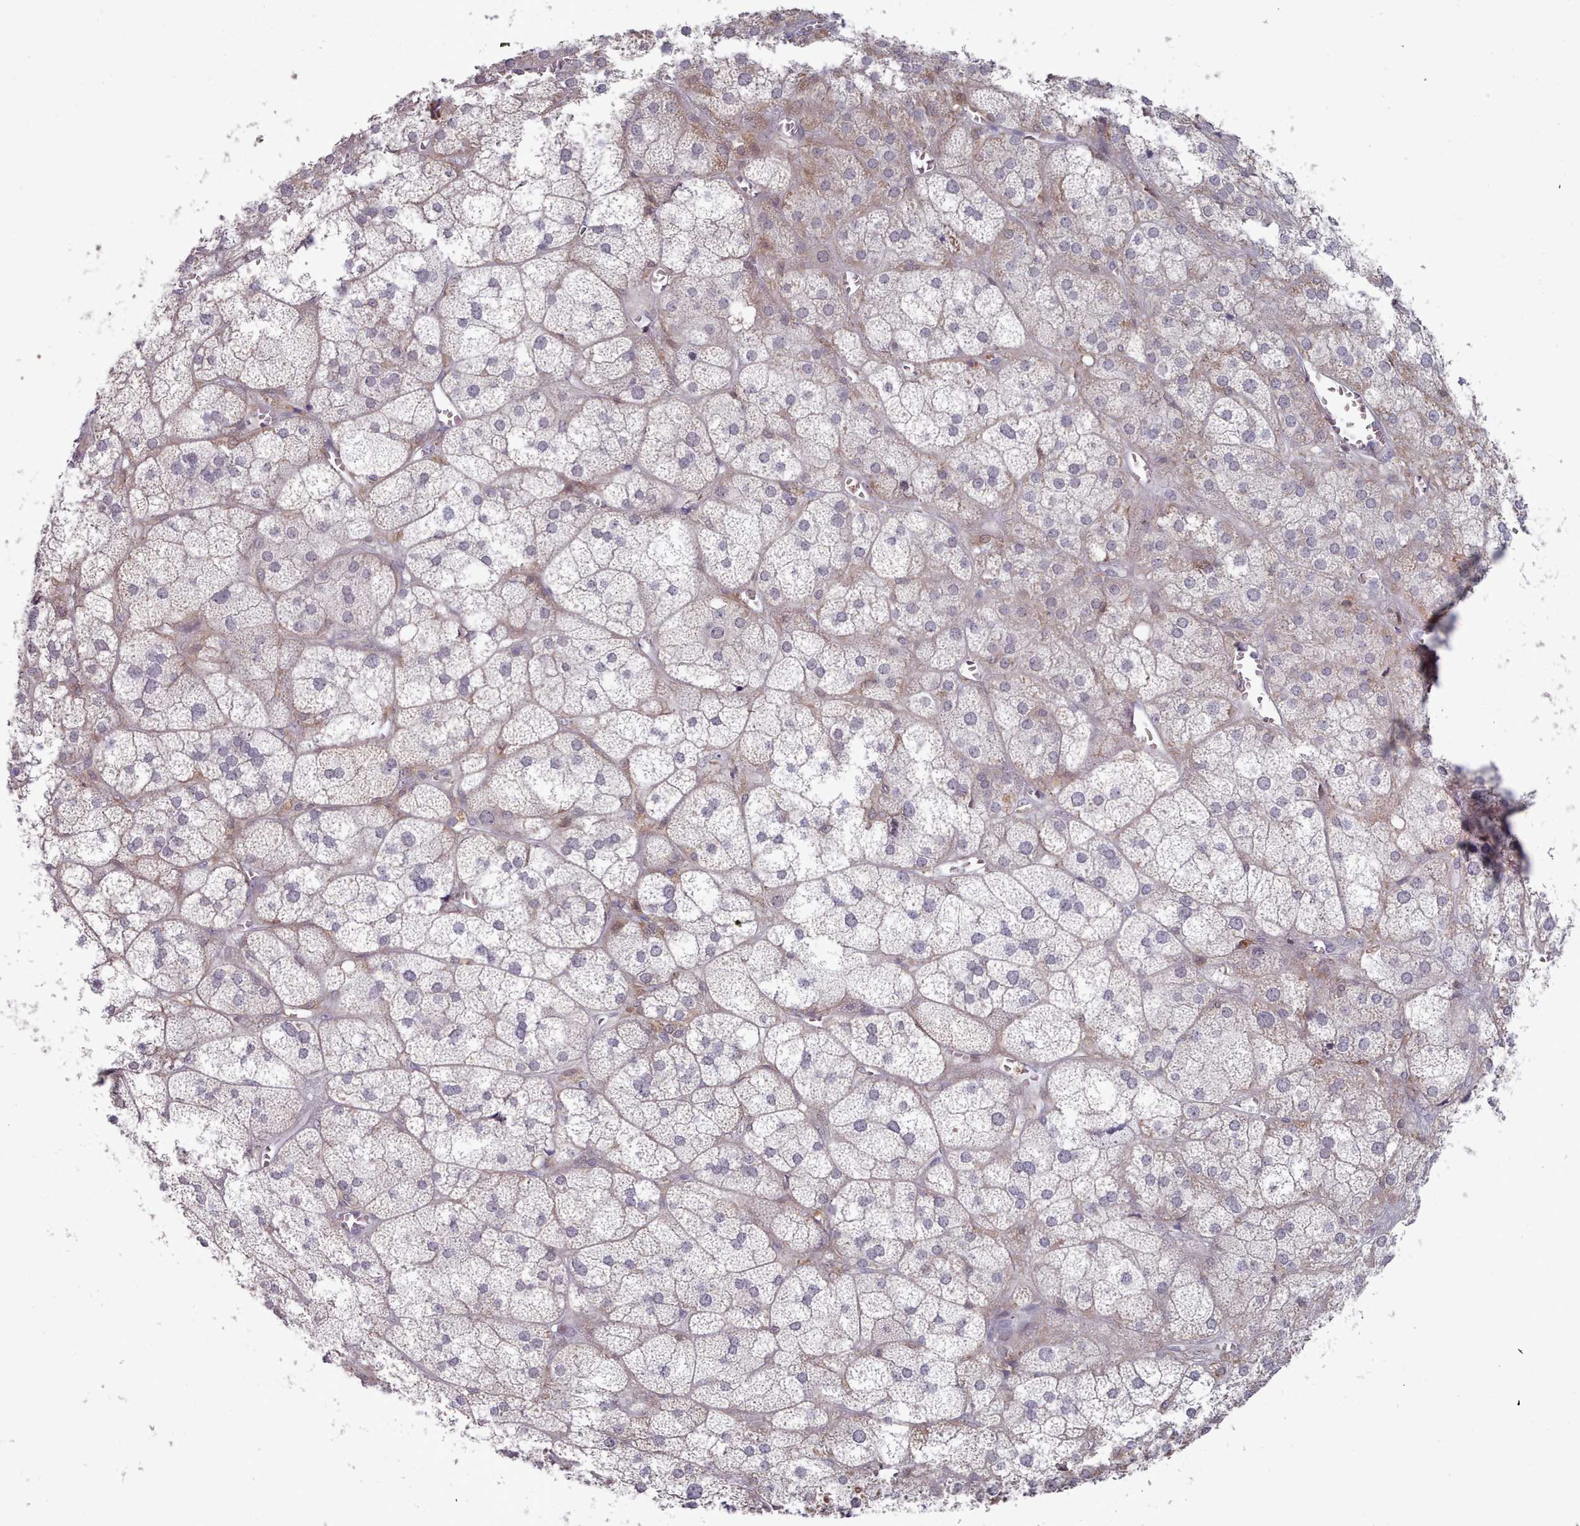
{"staining": {"intensity": "strong", "quantity": "<25%", "location": "cytoplasmic/membranous,nuclear"}, "tissue": "adrenal gland", "cell_type": "Glandular cells", "image_type": "normal", "snomed": [{"axis": "morphology", "description": "Normal tissue, NOS"}, {"axis": "topography", "description": "Adrenal gland"}], "caption": "Adrenal gland stained with DAB (3,3'-diaminobenzidine) IHC reveals medium levels of strong cytoplasmic/membranous,nuclear positivity in about <25% of glandular cells. The staining was performed using DAB, with brown indicating positive protein expression. Nuclei are stained blue with hematoxylin.", "gene": "GINS1", "patient": {"sex": "female", "age": 61}}